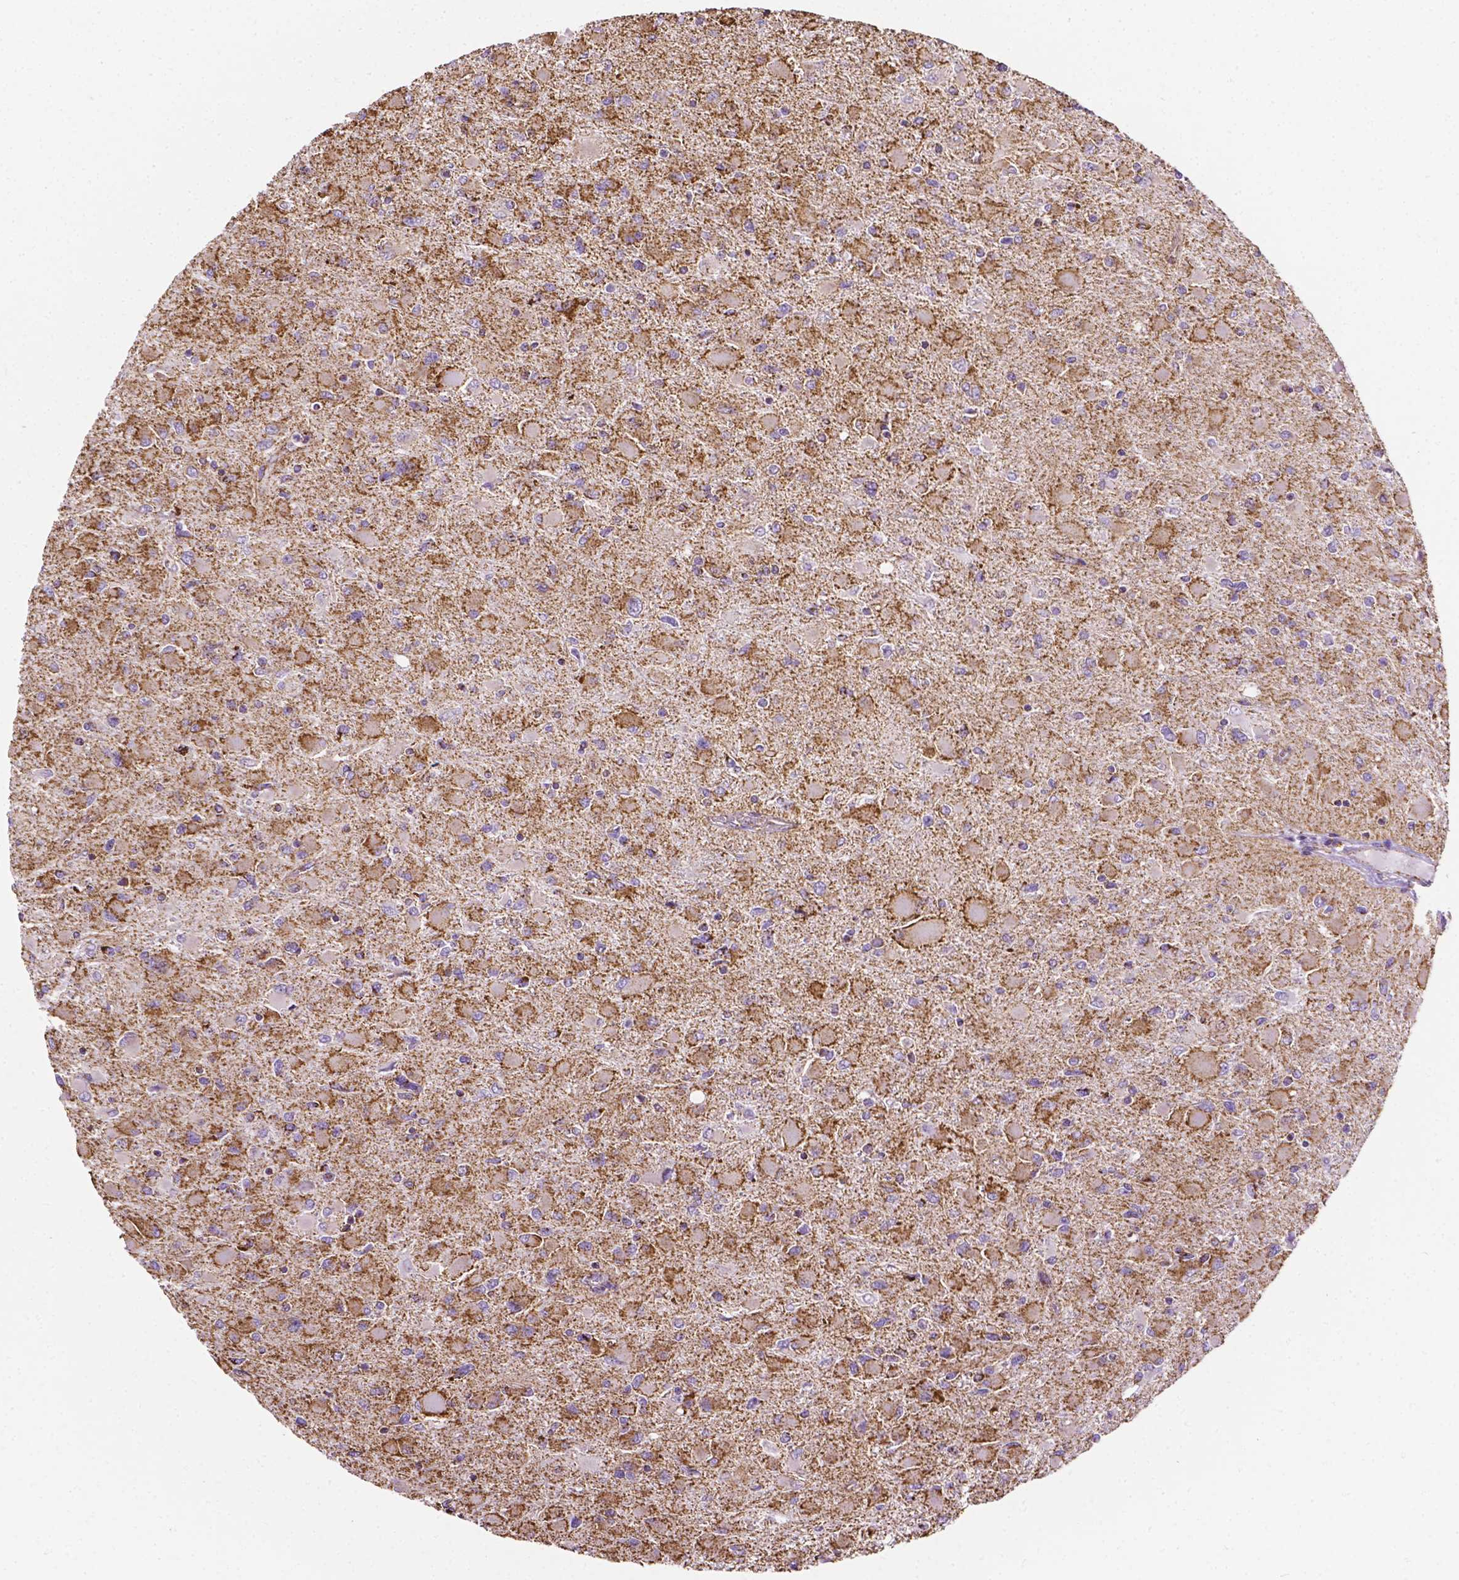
{"staining": {"intensity": "weak", "quantity": "<25%", "location": "cytoplasmic/membranous"}, "tissue": "glioma", "cell_type": "Tumor cells", "image_type": "cancer", "snomed": [{"axis": "morphology", "description": "Glioma, malignant, High grade"}, {"axis": "topography", "description": "Cerebral cortex"}], "caption": "Immunohistochemical staining of human glioma demonstrates no significant expression in tumor cells. Nuclei are stained in blue.", "gene": "RMDN3", "patient": {"sex": "female", "age": 36}}